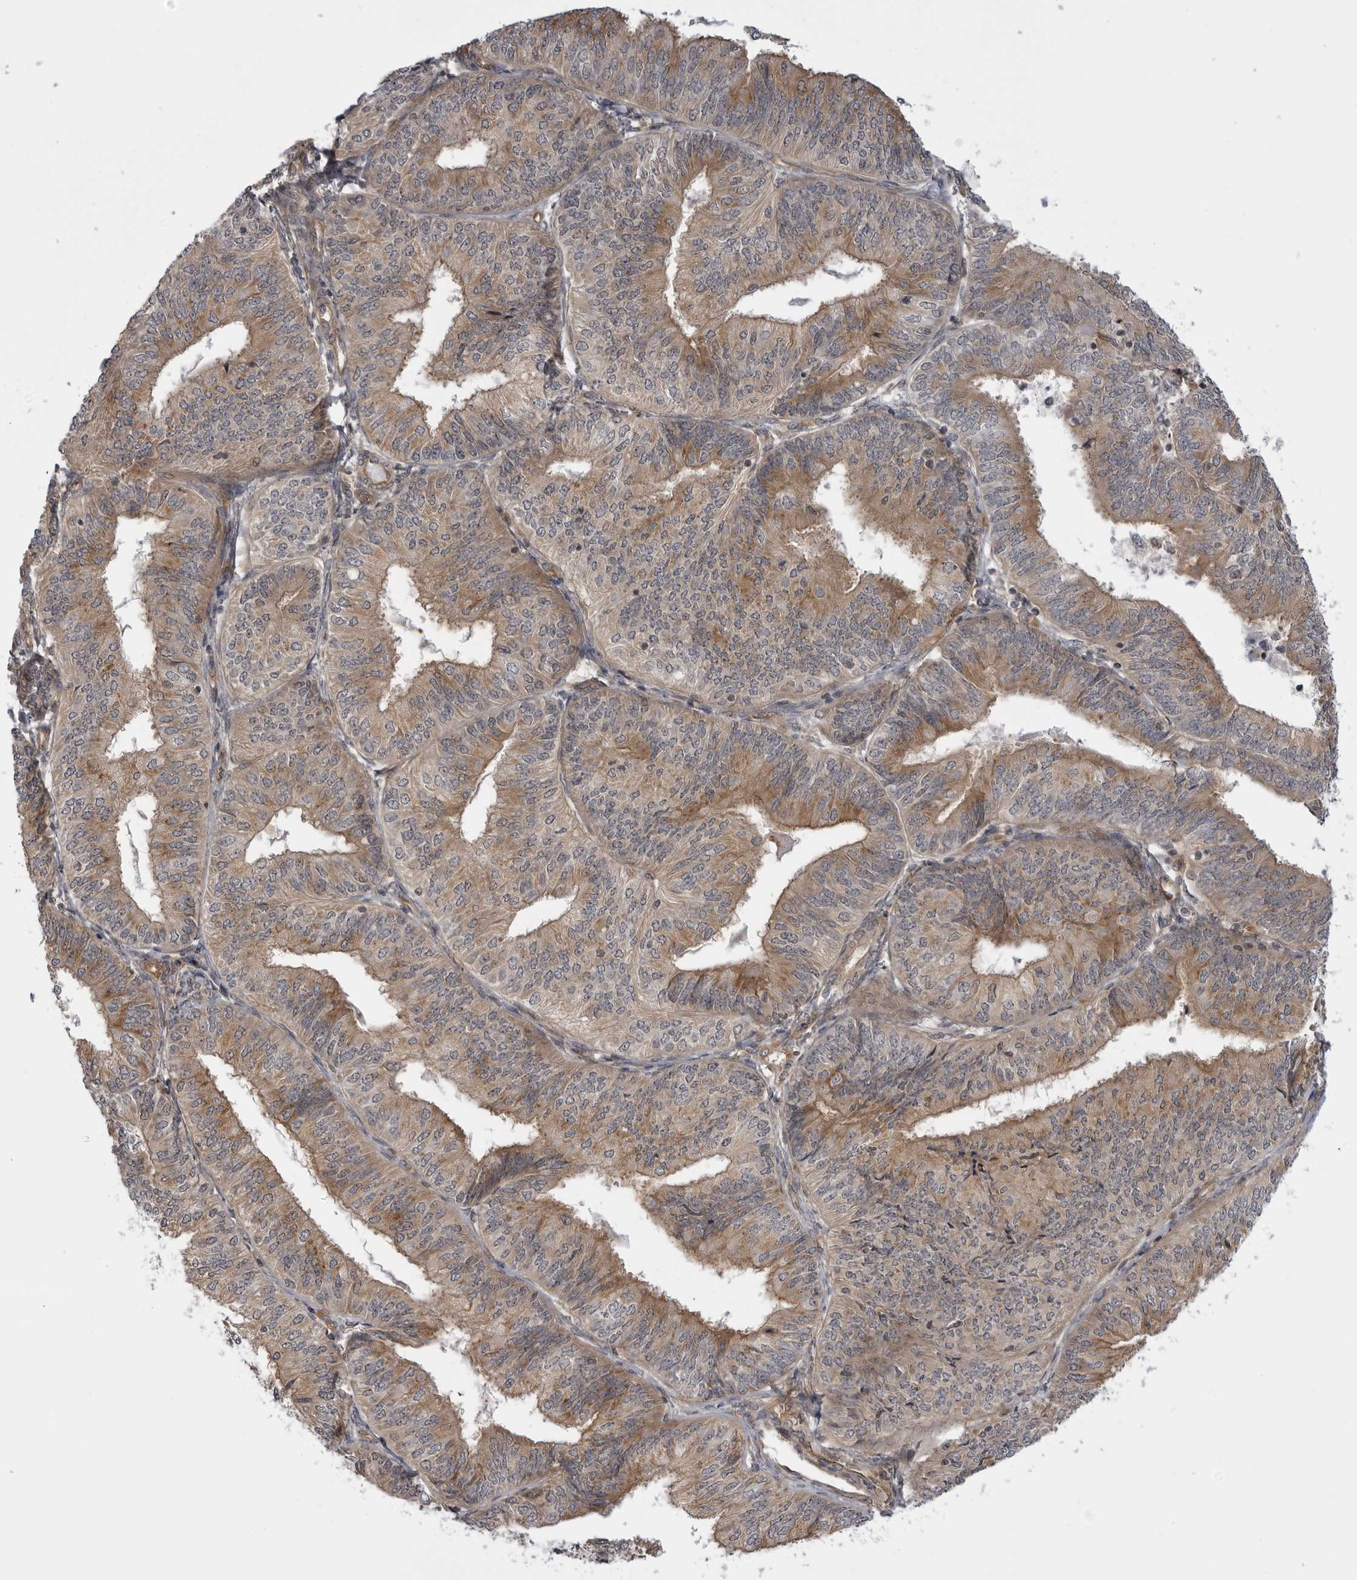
{"staining": {"intensity": "moderate", "quantity": ">75%", "location": "cytoplasmic/membranous"}, "tissue": "endometrial cancer", "cell_type": "Tumor cells", "image_type": "cancer", "snomed": [{"axis": "morphology", "description": "Adenocarcinoma, NOS"}, {"axis": "topography", "description": "Endometrium"}], "caption": "An image of adenocarcinoma (endometrial) stained for a protein demonstrates moderate cytoplasmic/membranous brown staining in tumor cells. The staining was performed using DAB, with brown indicating positive protein expression. Nuclei are stained blue with hematoxylin.", "gene": "LRRC45", "patient": {"sex": "female", "age": 58}}